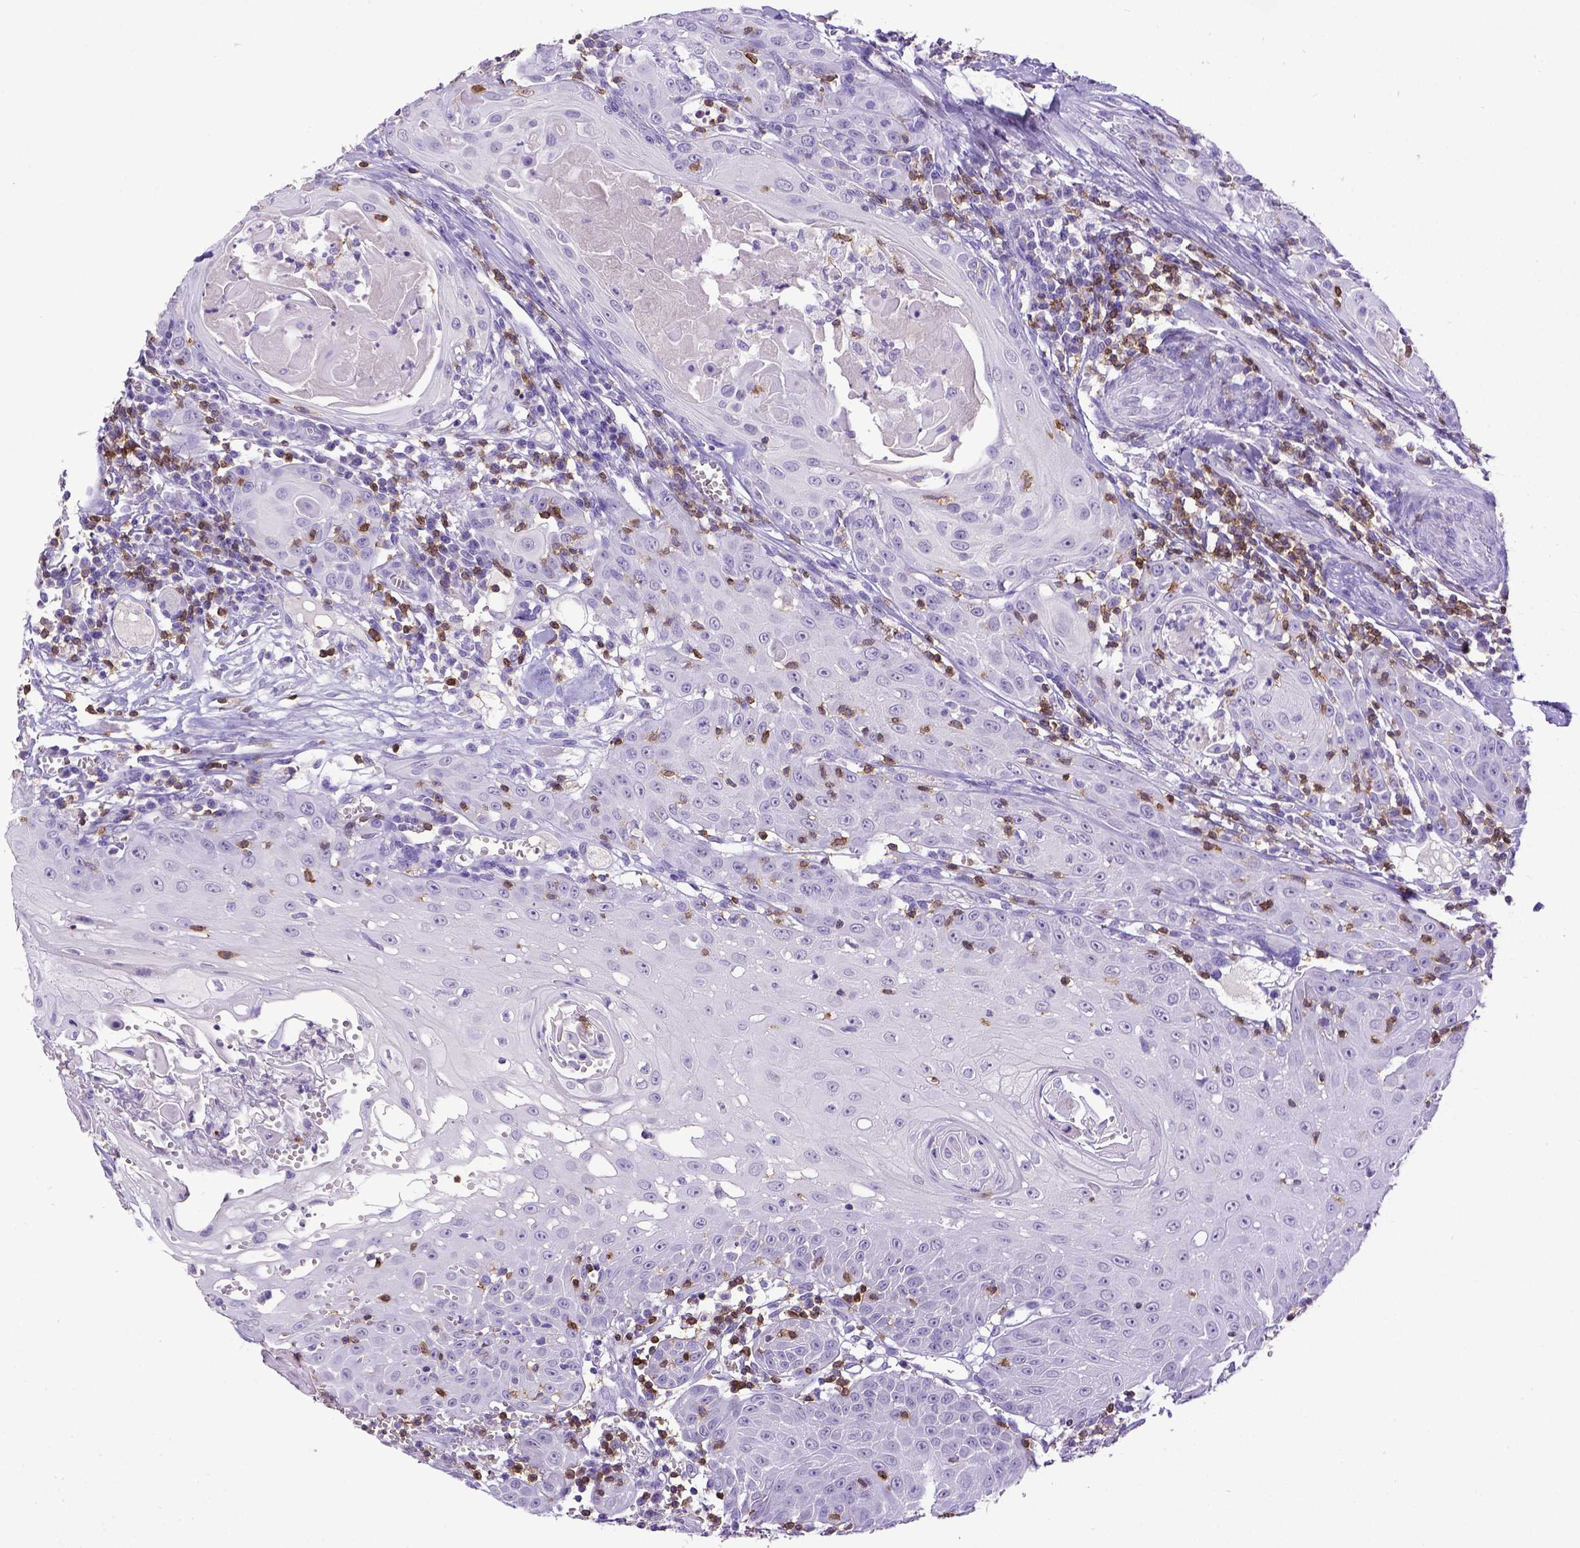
{"staining": {"intensity": "negative", "quantity": "none", "location": "none"}, "tissue": "head and neck cancer", "cell_type": "Tumor cells", "image_type": "cancer", "snomed": [{"axis": "morphology", "description": "Squamous cell carcinoma, NOS"}, {"axis": "topography", "description": "Head-Neck"}], "caption": "Immunohistochemistry (IHC) photomicrograph of neoplastic tissue: squamous cell carcinoma (head and neck) stained with DAB reveals no significant protein expression in tumor cells.", "gene": "CD3E", "patient": {"sex": "female", "age": 80}}